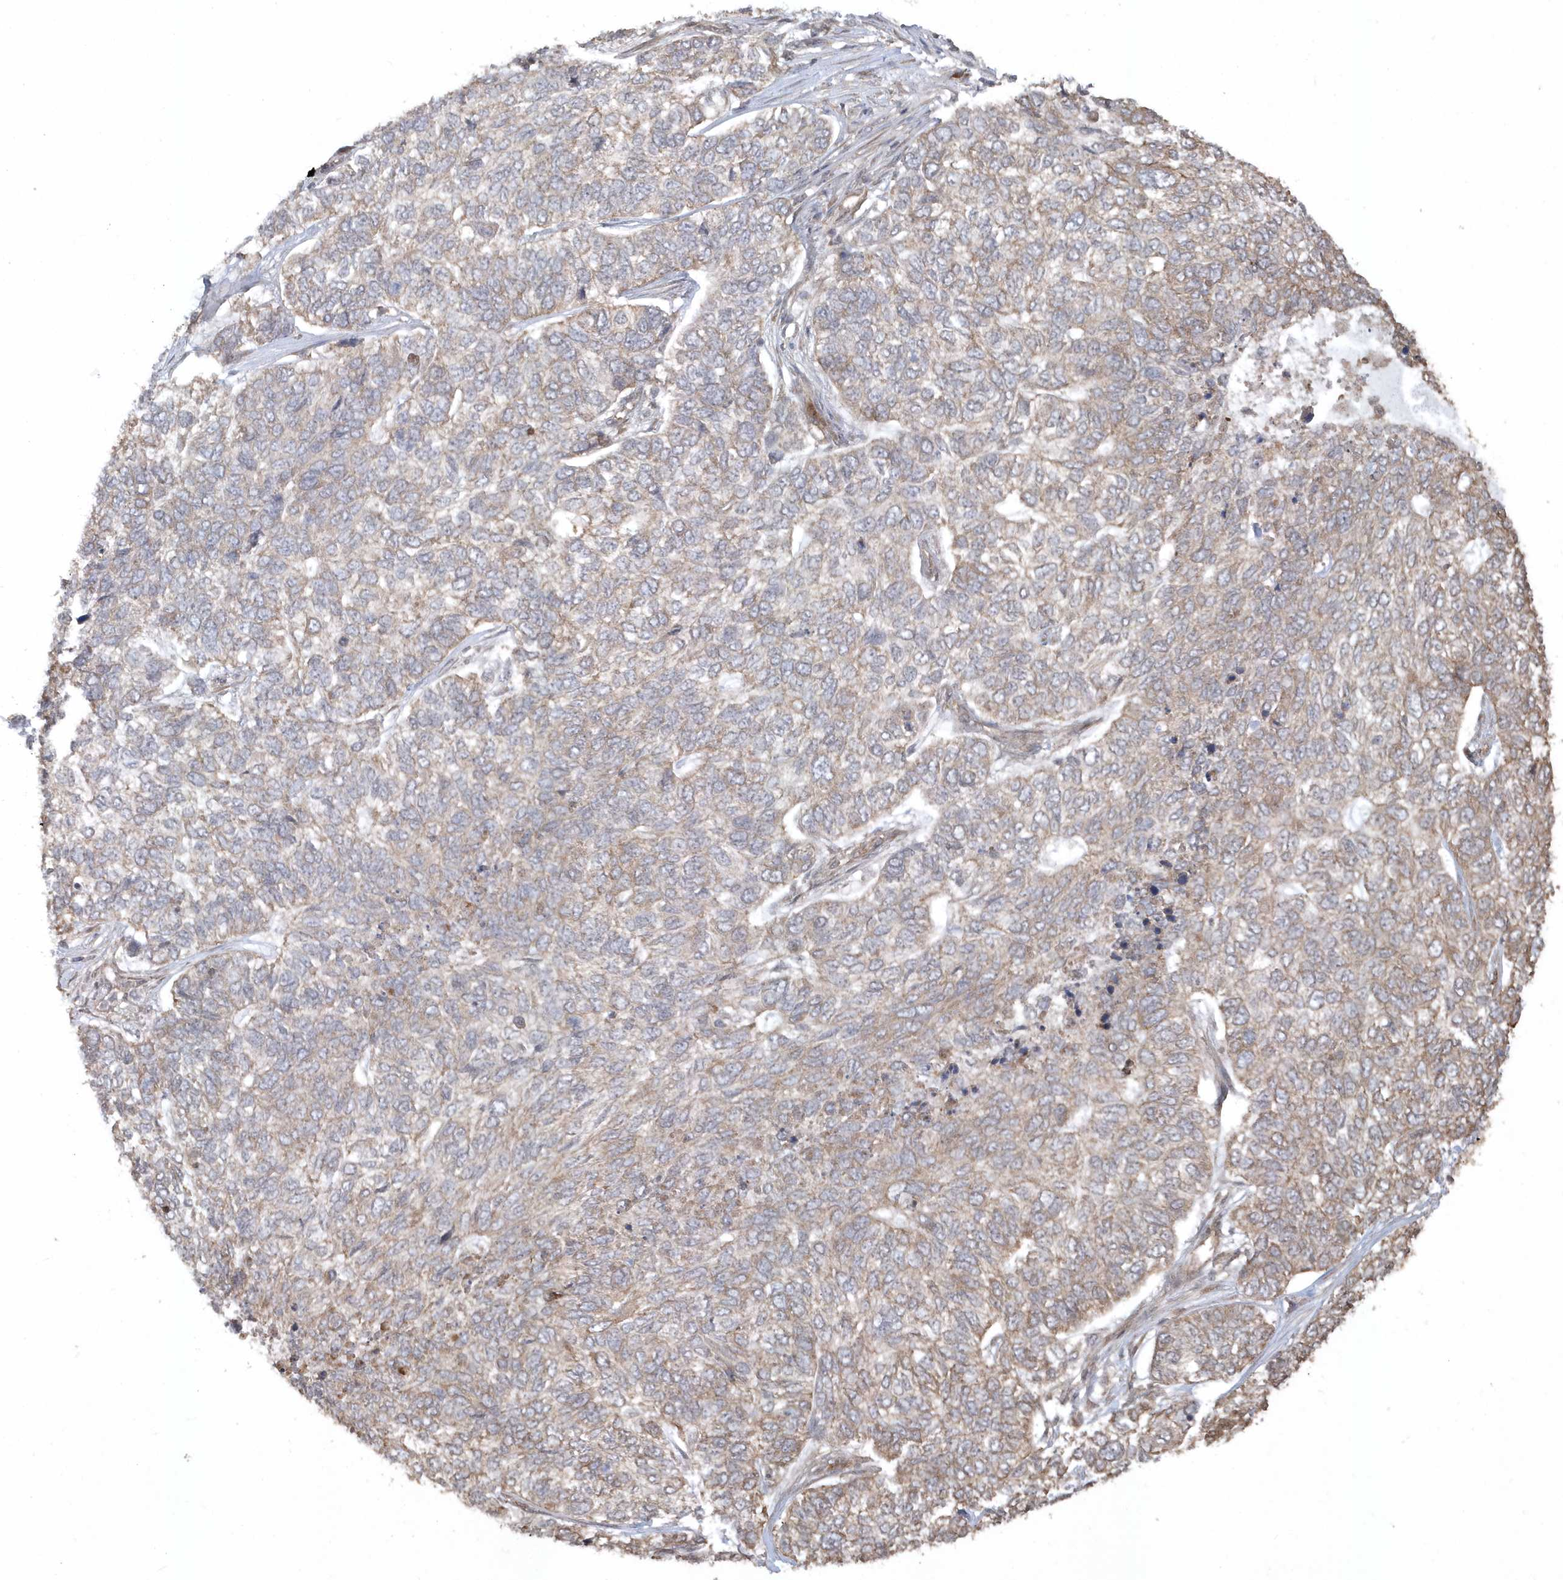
{"staining": {"intensity": "weak", "quantity": "25%-75%", "location": "cytoplasmic/membranous"}, "tissue": "skin cancer", "cell_type": "Tumor cells", "image_type": "cancer", "snomed": [{"axis": "morphology", "description": "Basal cell carcinoma"}, {"axis": "topography", "description": "Skin"}], "caption": "Immunohistochemistry histopathology image of skin cancer stained for a protein (brown), which exhibits low levels of weak cytoplasmic/membranous expression in approximately 25%-75% of tumor cells.", "gene": "HERPUD1", "patient": {"sex": "female", "age": 65}}